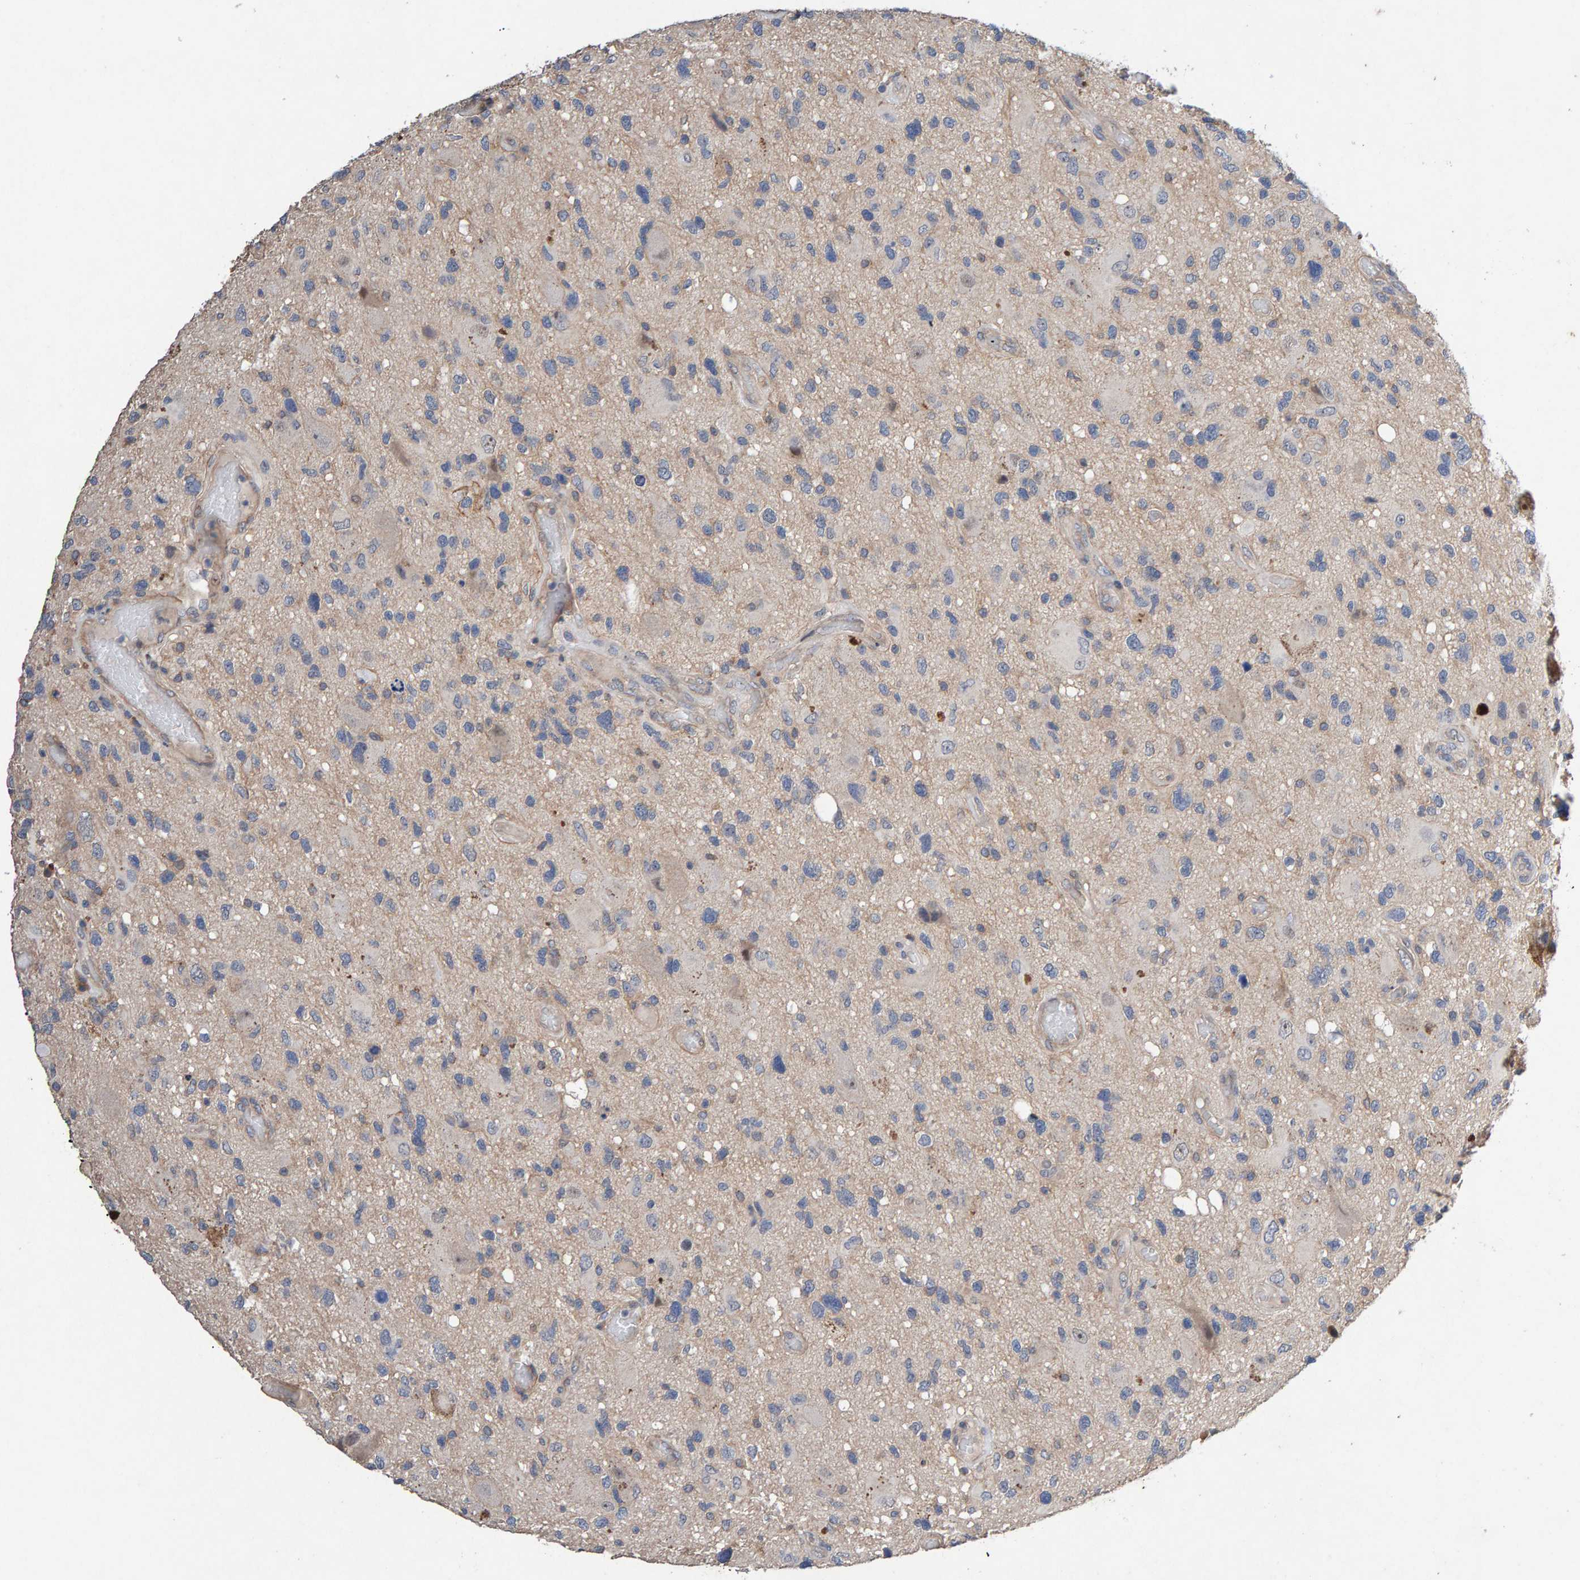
{"staining": {"intensity": "negative", "quantity": "none", "location": "none"}, "tissue": "glioma", "cell_type": "Tumor cells", "image_type": "cancer", "snomed": [{"axis": "morphology", "description": "Glioma, malignant, High grade"}, {"axis": "topography", "description": "Brain"}], "caption": "Immunohistochemistry of malignant glioma (high-grade) displays no positivity in tumor cells. The staining was performed using DAB (3,3'-diaminobenzidine) to visualize the protein expression in brown, while the nuclei were stained in blue with hematoxylin (Magnification: 20x).", "gene": "EFR3A", "patient": {"sex": "male", "age": 33}}